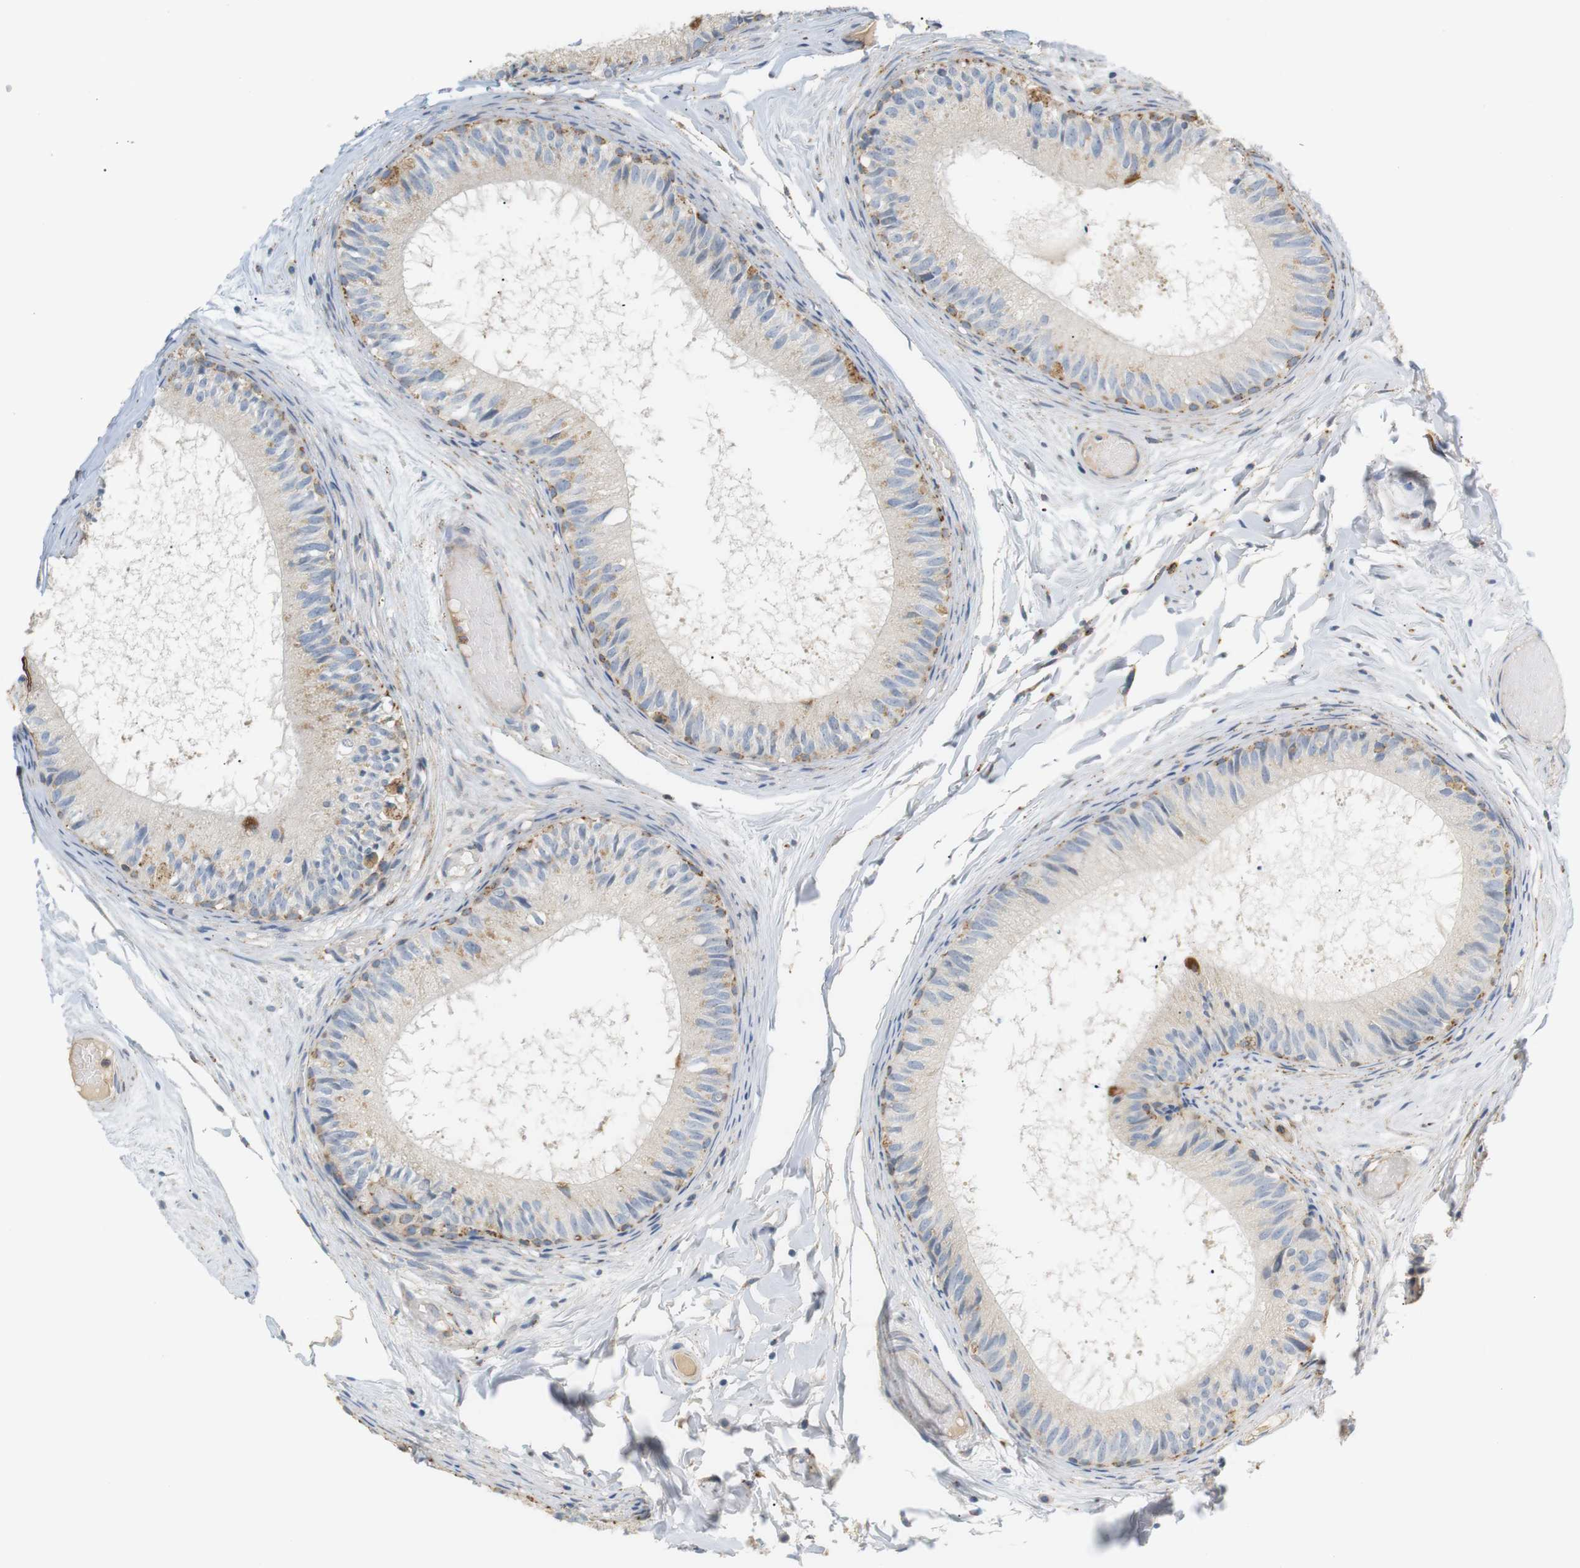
{"staining": {"intensity": "moderate", "quantity": "<25%", "location": "cytoplasmic/membranous"}, "tissue": "epididymis", "cell_type": "Glandular cells", "image_type": "normal", "snomed": [{"axis": "morphology", "description": "Normal tissue, NOS"}, {"axis": "topography", "description": "Epididymis"}], "caption": "The immunohistochemical stain highlights moderate cytoplasmic/membranous positivity in glandular cells of unremarkable epididymis.", "gene": "CD300E", "patient": {"sex": "male", "age": 46}}